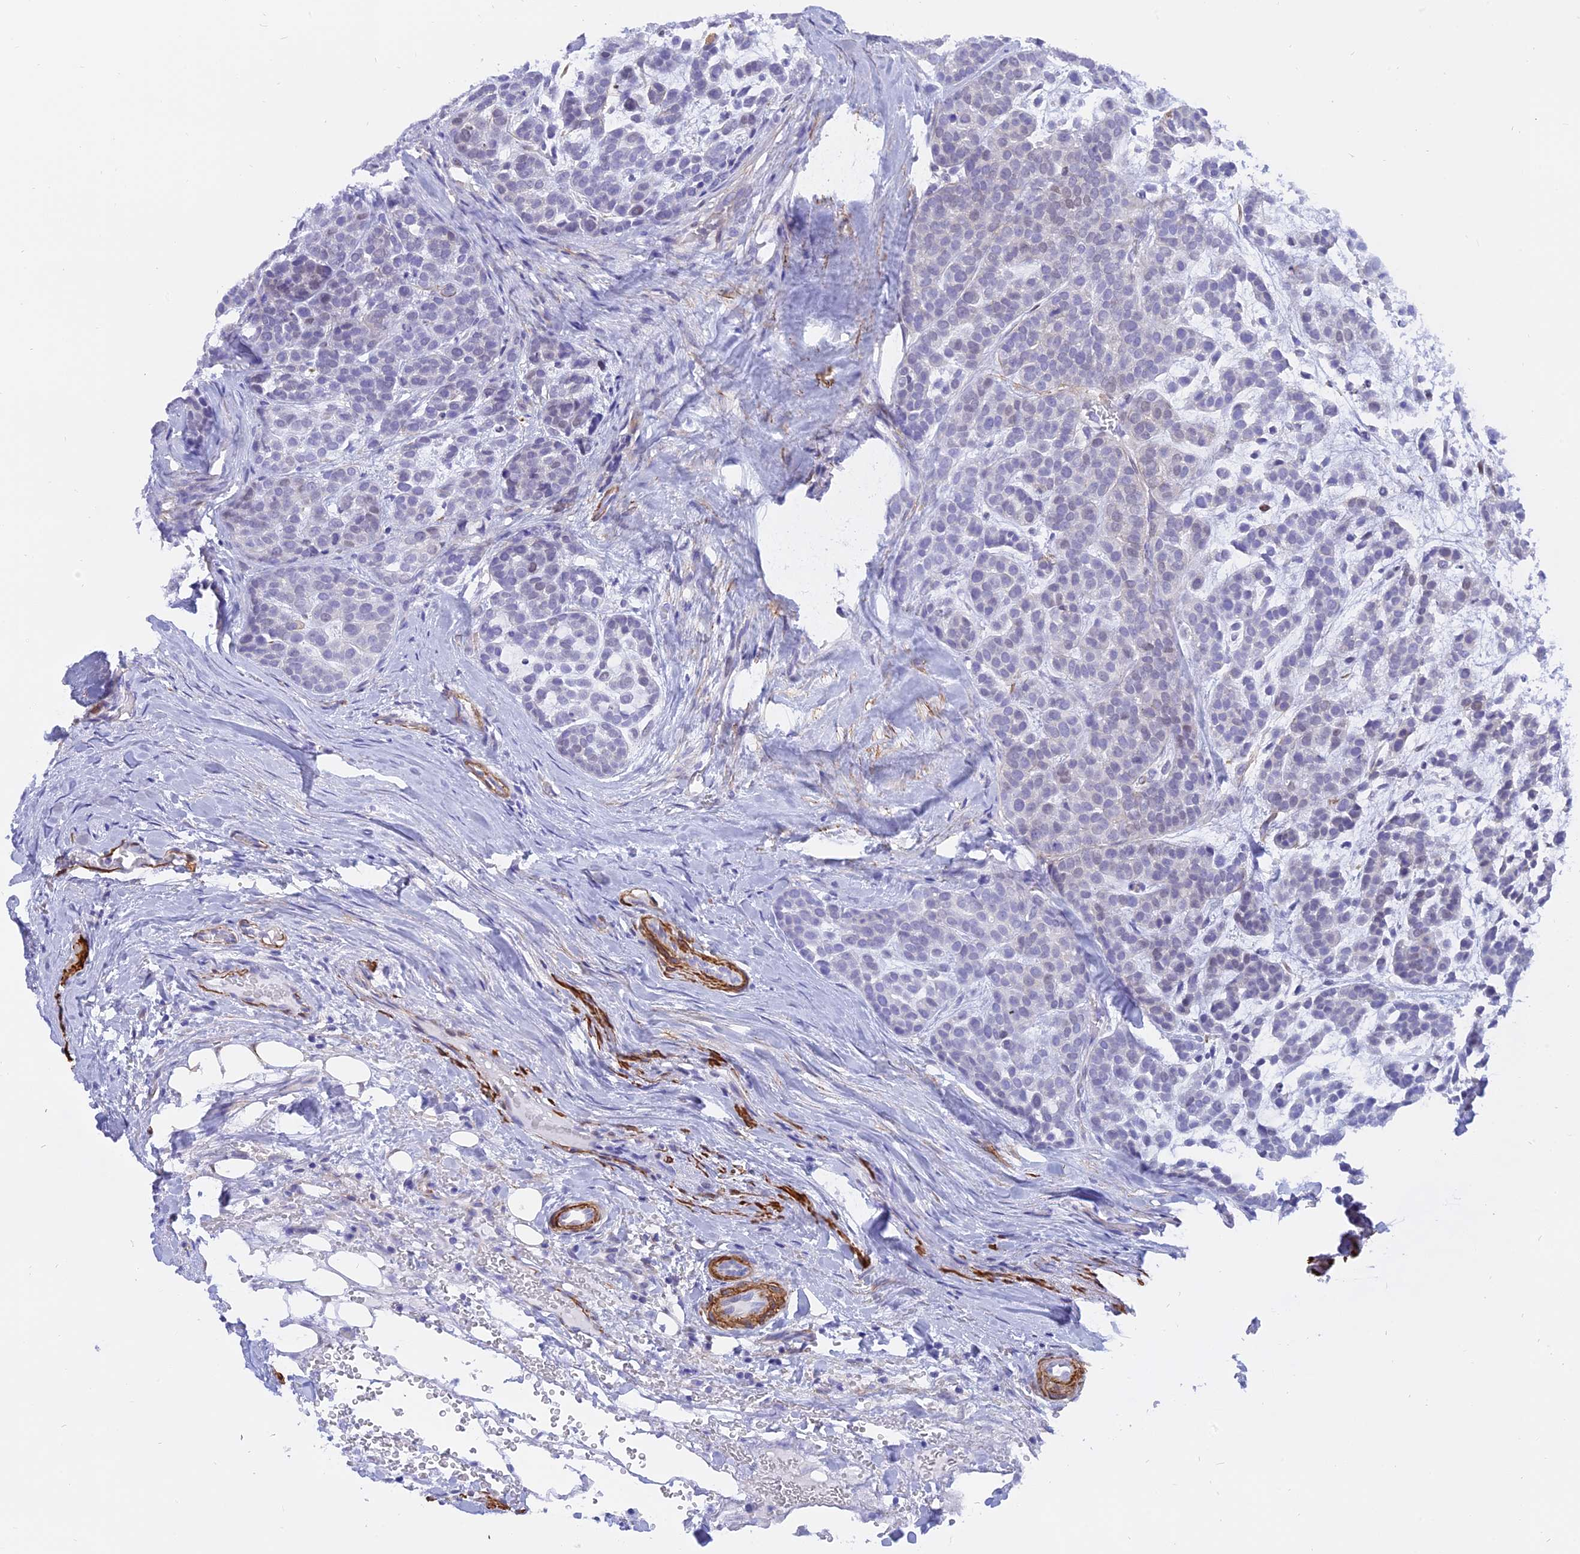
{"staining": {"intensity": "negative", "quantity": "none", "location": "none"}, "tissue": "head and neck cancer", "cell_type": "Tumor cells", "image_type": "cancer", "snomed": [{"axis": "morphology", "description": "Adenocarcinoma, NOS"}, {"axis": "morphology", "description": "Adenoma, NOS"}, {"axis": "topography", "description": "Head-Neck"}], "caption": "An immunohistochemistry (IHC) image of head and neck cancer is shown. There is no staining in tumor cells of head and neck cancer.", "gene": "CENPV", "patient": {"sex": "female", "age": 55}}